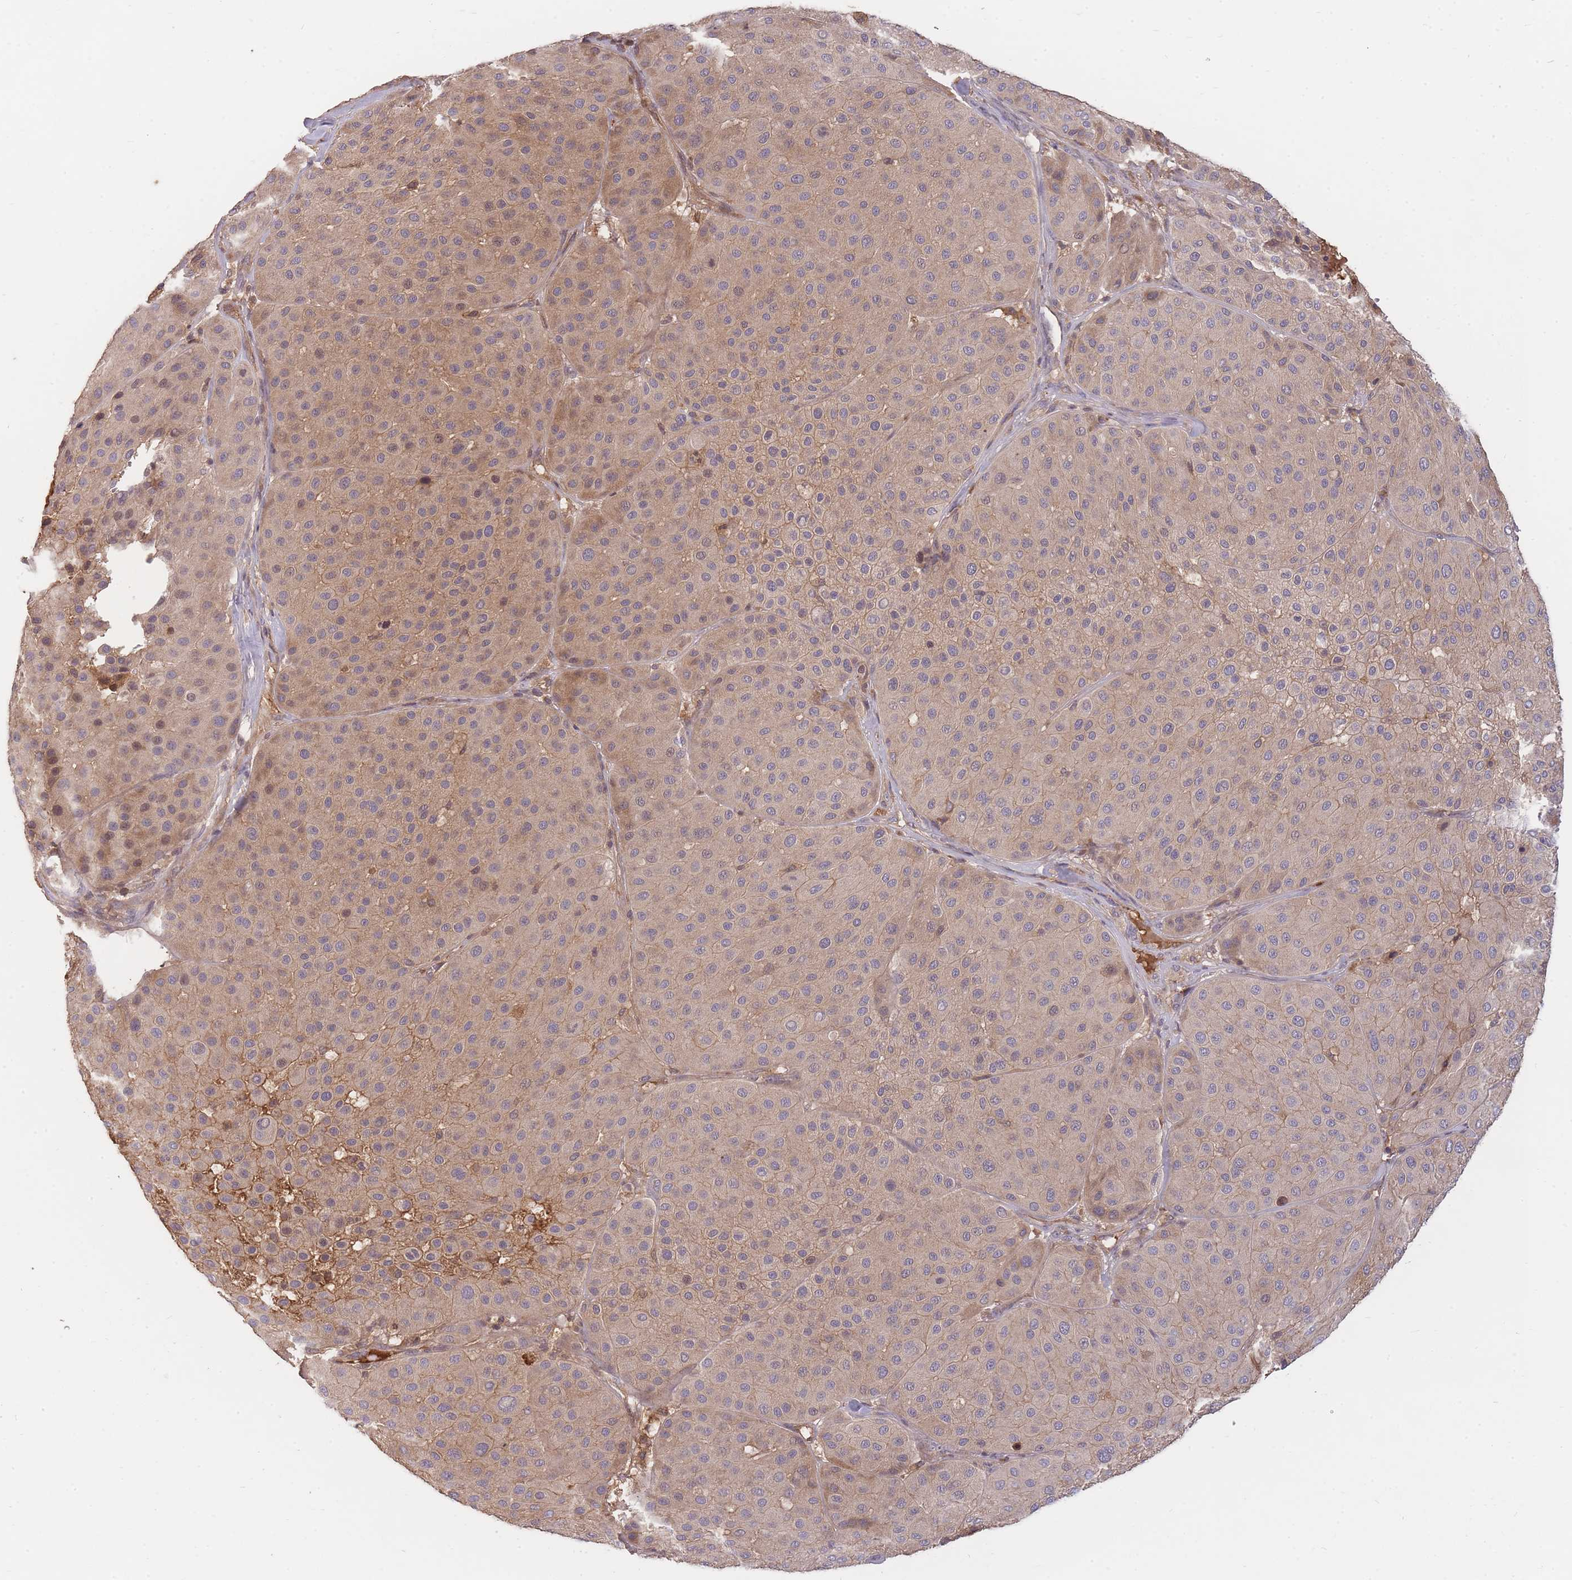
{"staining": {"intensity": "weak", "quantity": ">75%", "location": "cytoplasmic/membranous"}, "tissue": "melanoma", "cell_type": "Tumor cells", "image_type": "cancer", "snomed": [{"axis": "morphology", "description": "Malignant melanoma, Metastatic site"}, {"axis": "topography", "description": "Smooth muscle"}], "caption": "Malignant melanoma (metastatic site) tissue exhibits weak cytoplasmic/membranous expression in about >75% of tumor cells, visualized by immunohistochemistry.", "gene": "RALGDS", "patient": {"sex": "male", "age": 41}}